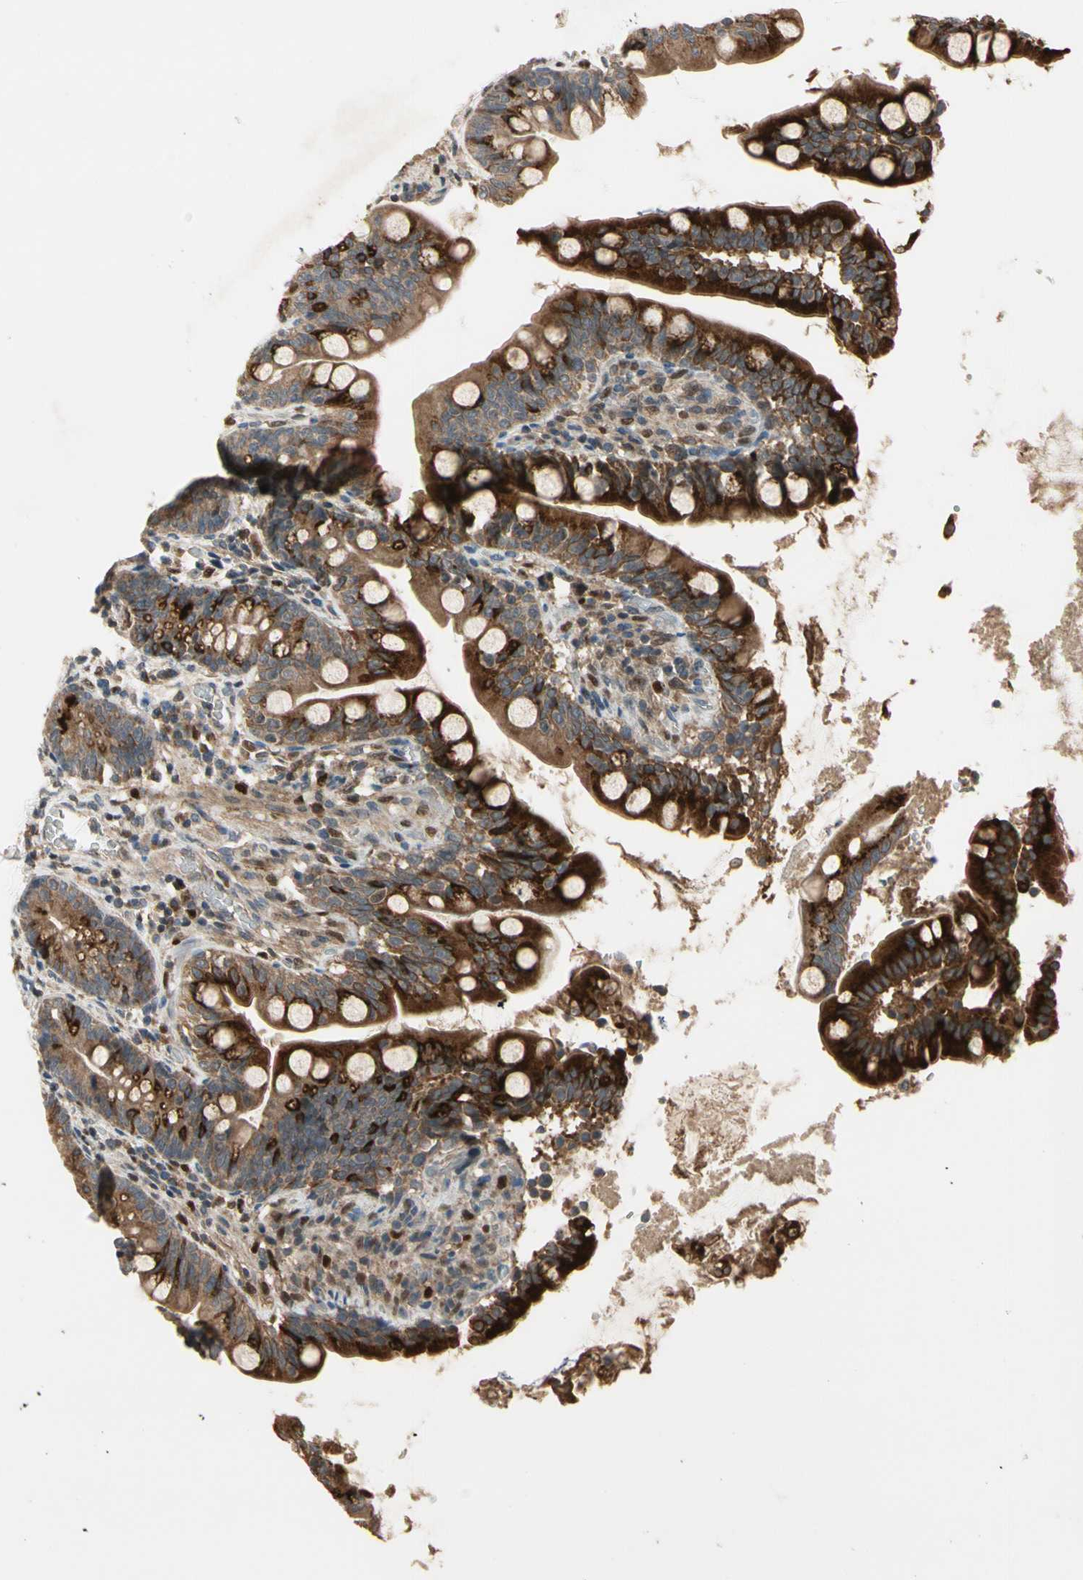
{"staining": {"intensity": "strong", "quantity": ">75%", "location": "cytoplasmic/membranous"}, "tissue": "small intestine", "cell_type": "Glandular cells", "image_type": "normal", "snomed": [{"axis": "morphology", "description": "Normal tissue, NOS"}, {"axis": "topography", "description": "Small intestine"}], "caption": "This photomicrograph reveals normal small intestine stained with IHC to label a protein in brown. The cytoplasmic/membranous of glandular cells show strong positivity for the protein. Nuclei are counter-stained blue.", "gene": "CGREF1", "patient": {"sex": "female", "age": 56}}